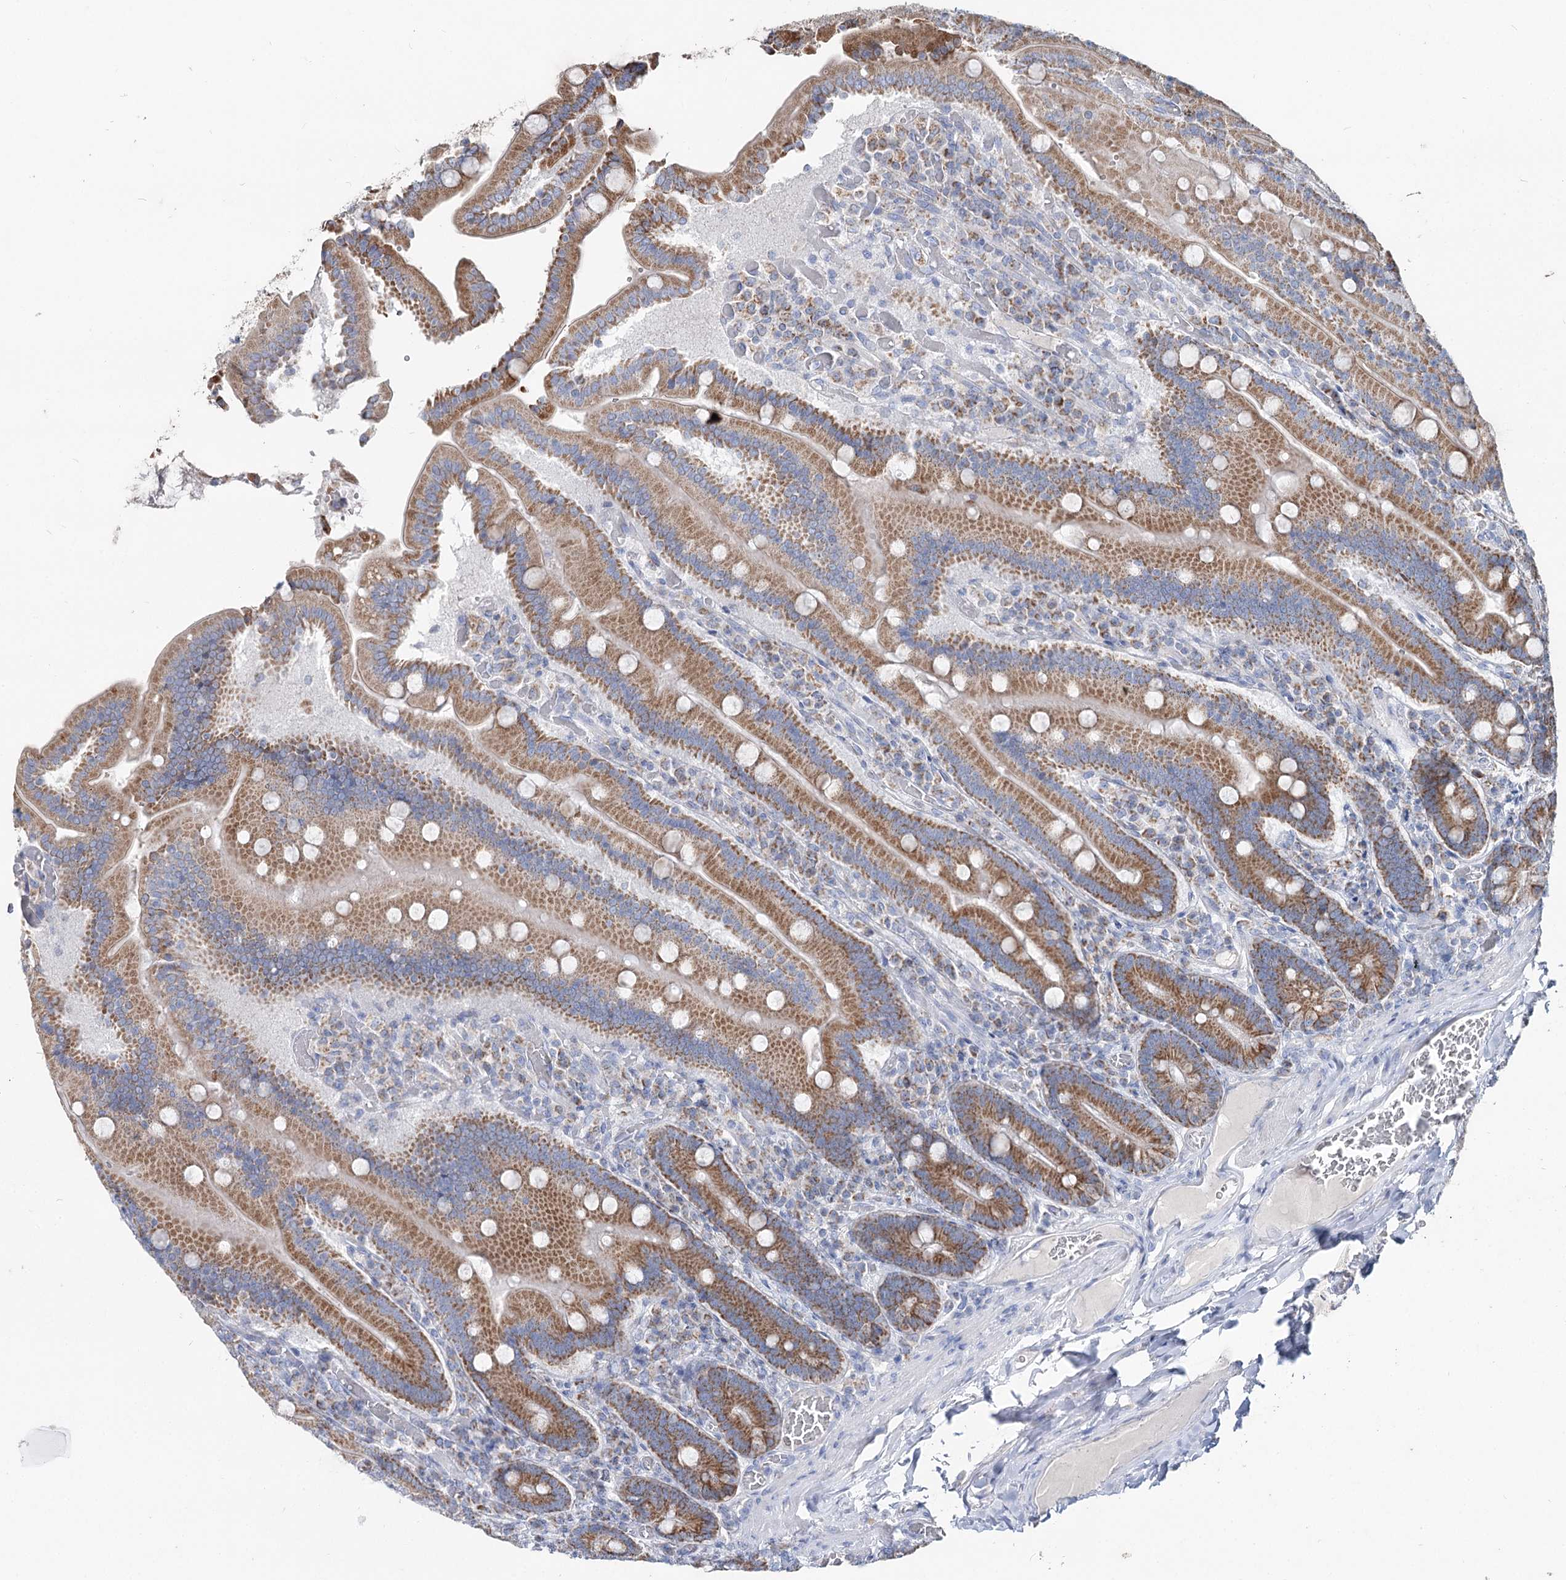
{"staining": {"intensity": "moderate", "quantity": ">75%", "location": "cytoplasmic/membranous"}, "tissue": "duodenum", "cell_type": "Glandular cells", "image_type": "normal", "snomed": [{"axis": "morphology", "description": "Normal tissue, NOS"}, {"axis": "topography", "description": "Duodenum"}], "caption": "Immunohistochemistry of unremarkable human duodenum exhibits medium levels of moderate cytoplasmic/membranous expression in about >75% of glandular cells.", "gene": "MCCC2", "patient": {"sex": "female", "age": 62}}